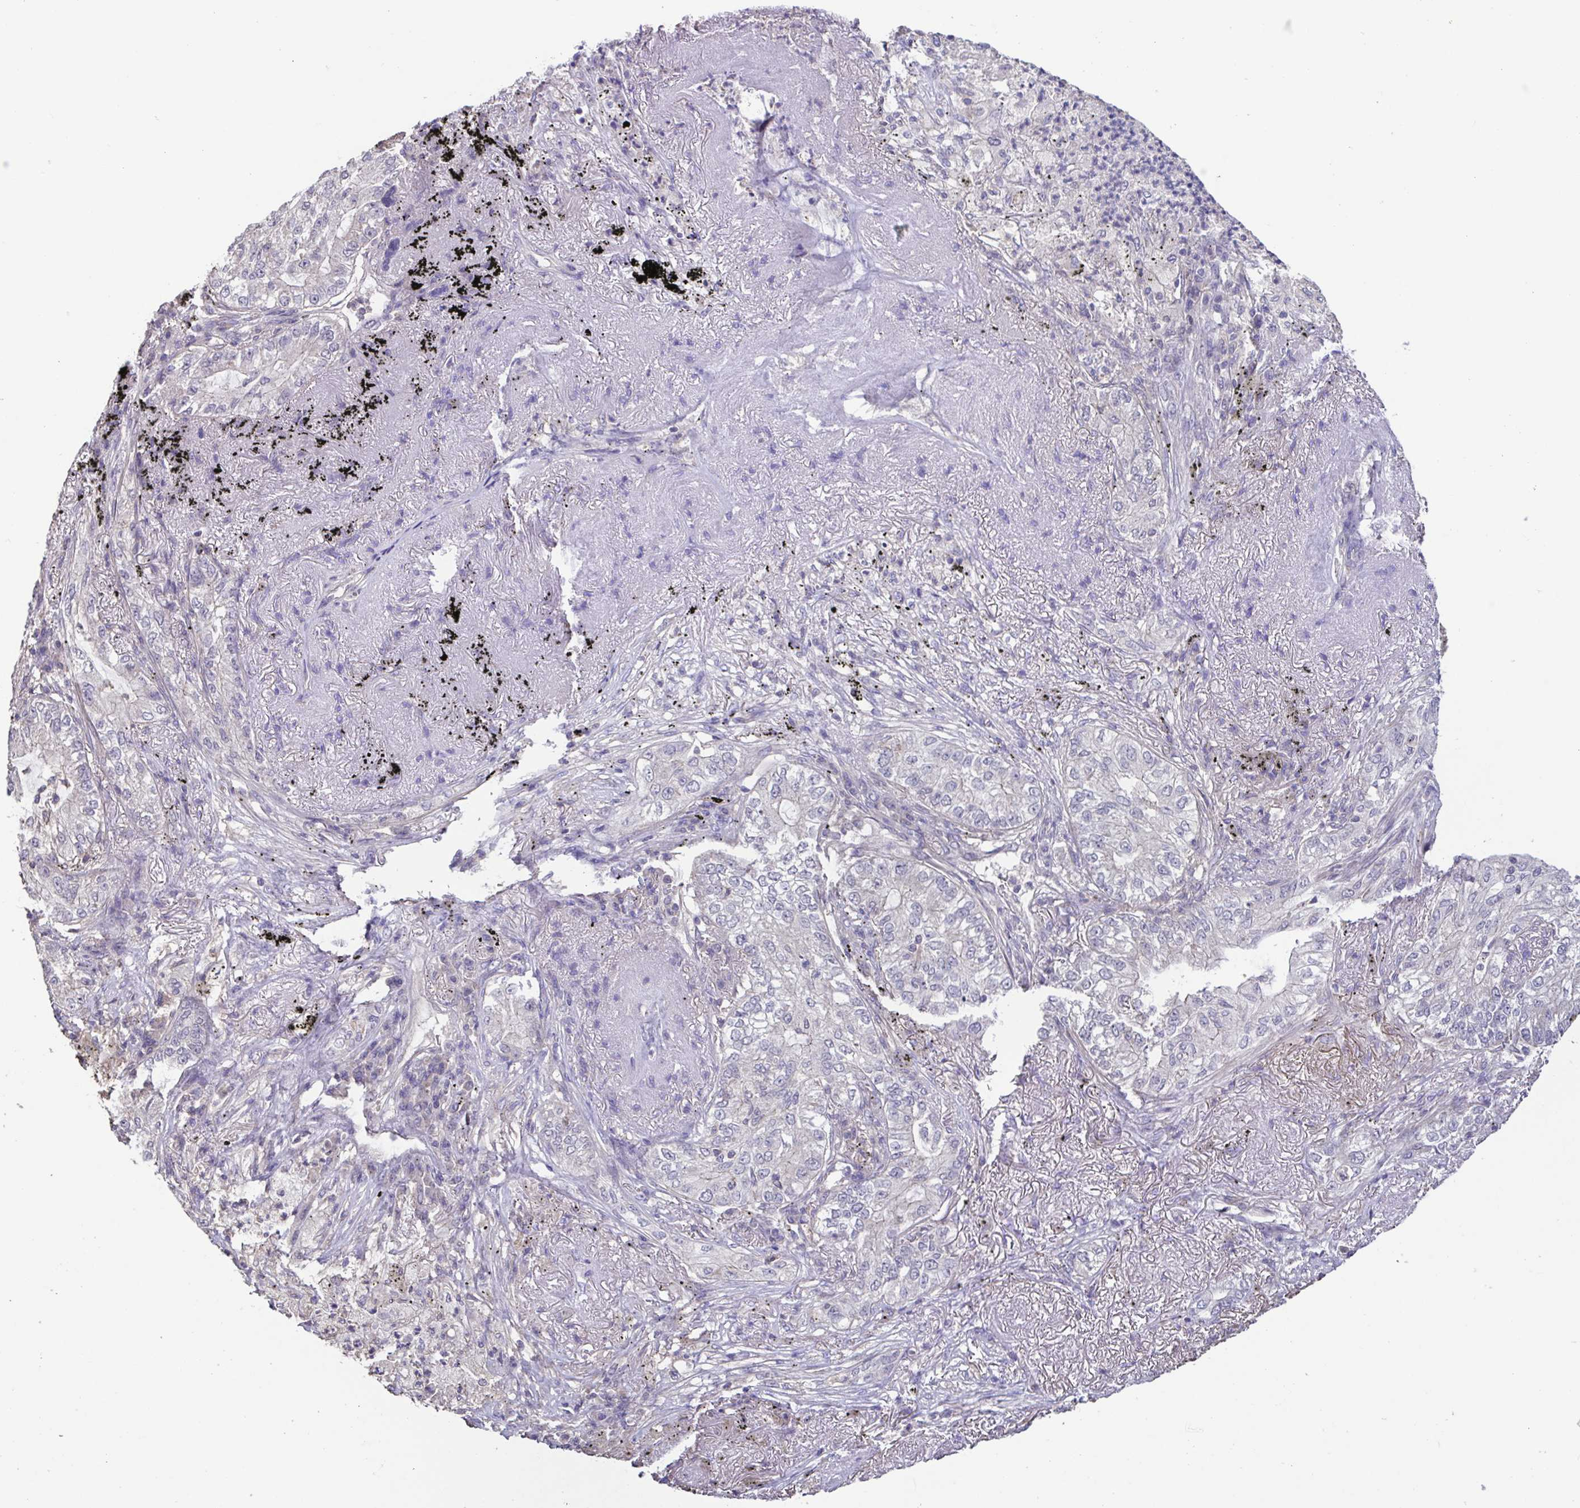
{"staining": {"intensity": "negative", "quantity": "none", "location": "none"}, "tissue": "lung cancer", "cell_type": "Tumor cells", "image_type": "cancer", "snomed": [{"axis": "morphology", "description": "Adenocarcinoma, NOS"}, {"axis": "topography", "description": "Lung"}], "caption": "This is a micrograph of immunohistochemistry (IHC) staining of lung cancer, which shows no staining in tumor cells.", "gene": "ACTRT2", "patient": {"sex": "female", "age": 73}}